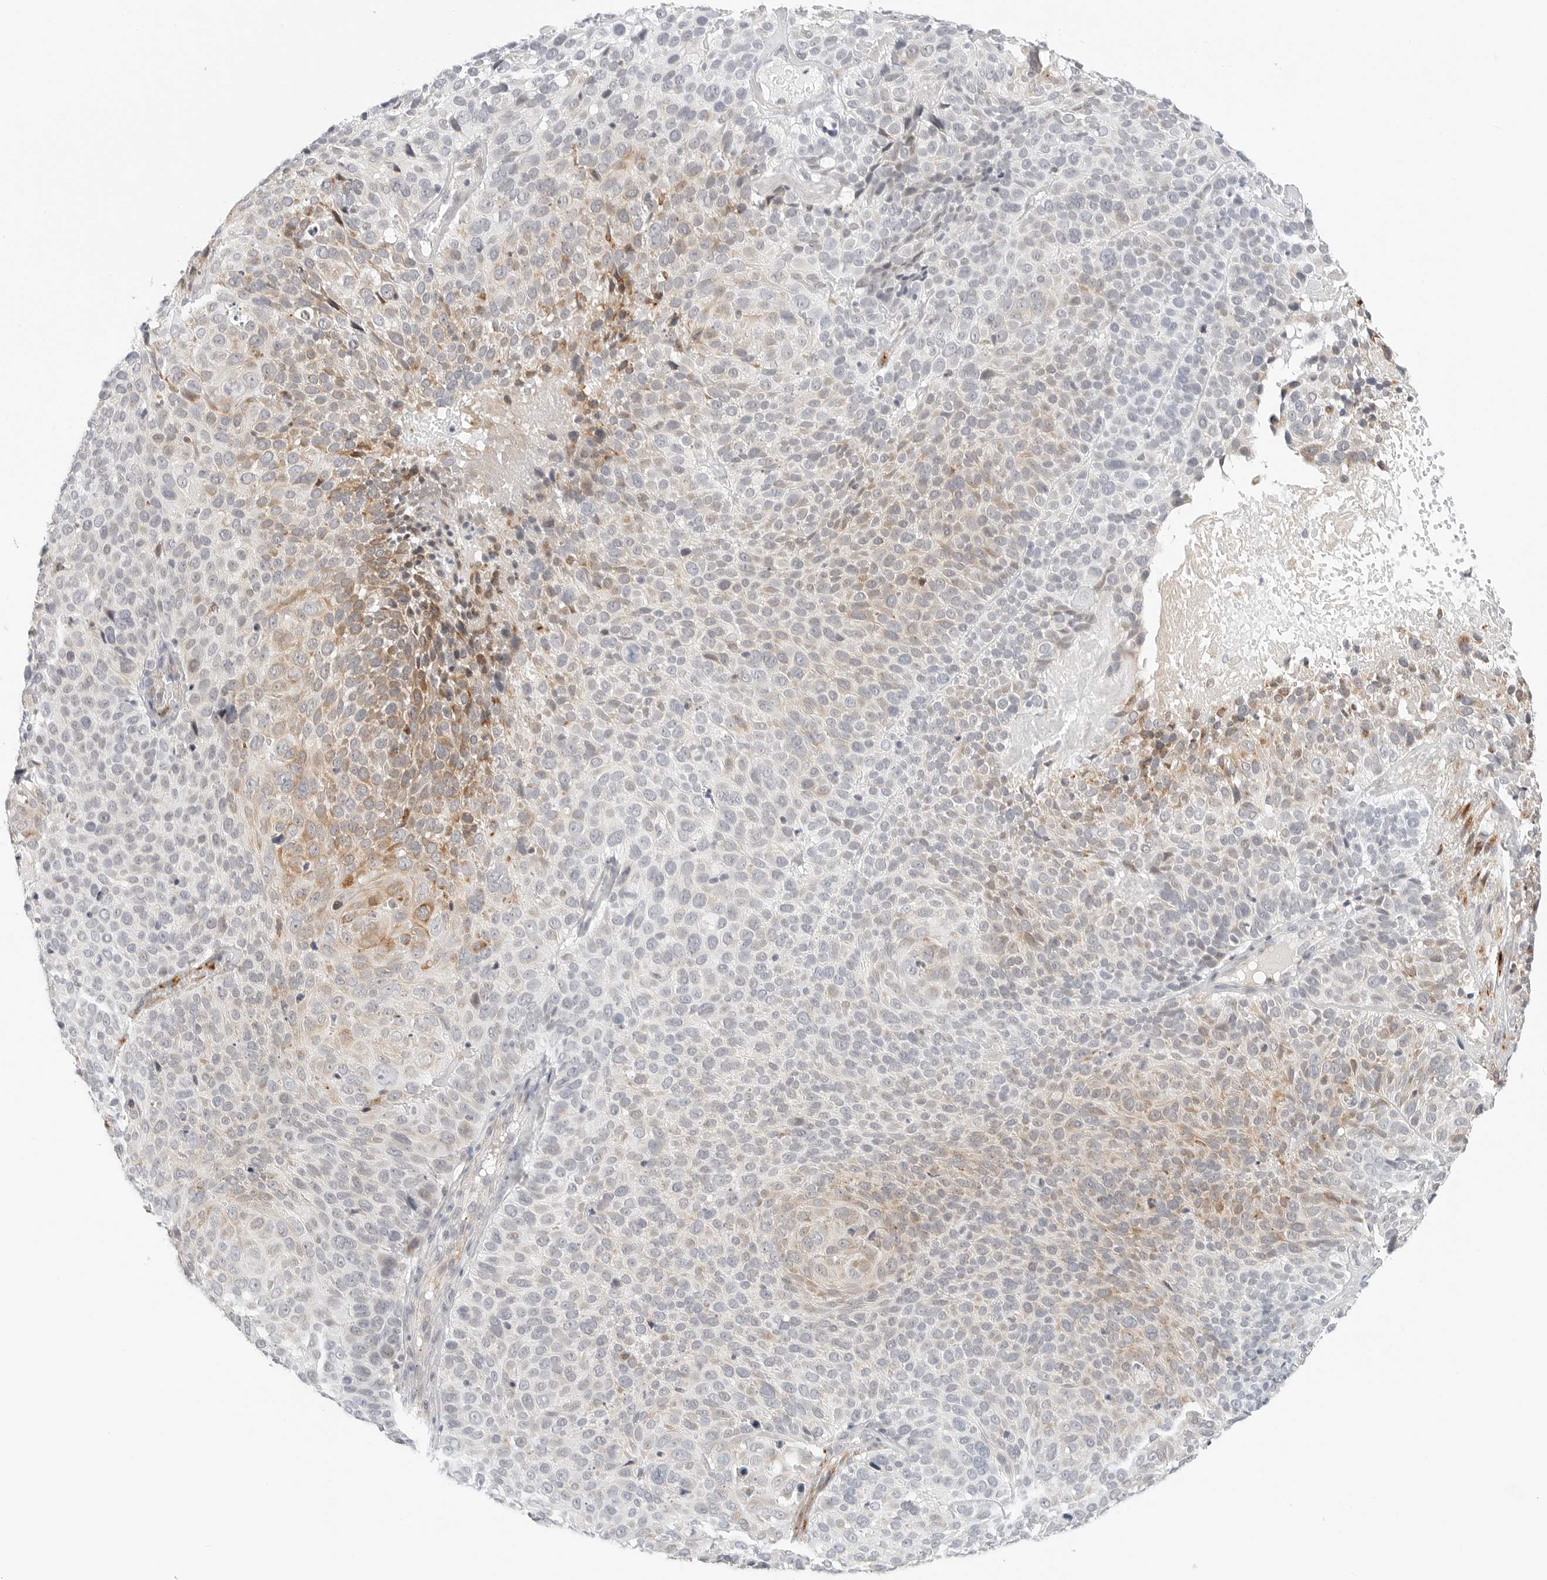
{"staining": {"intensity": "moderate", "quantity": "<25%", "location": "cytoplasmic/membranous"}, "tissue": "cervical cancer", "cell_type": "Tumor cells", "image_type": "cancer", "snomed": [{"axis": "morphology", "description": "Squamous cell carcinoma, NOS"}, {"axis": "topography", "description": "Cervix"}], "caption": "An image showing moderate cytoplasmic/membranous expression in about <25% of tumor cells in cervical cancer, as visualized by brown immunohistochemical staining.", "gene": "TSEN2", "patient": {"sex": "female", "age": 74}}